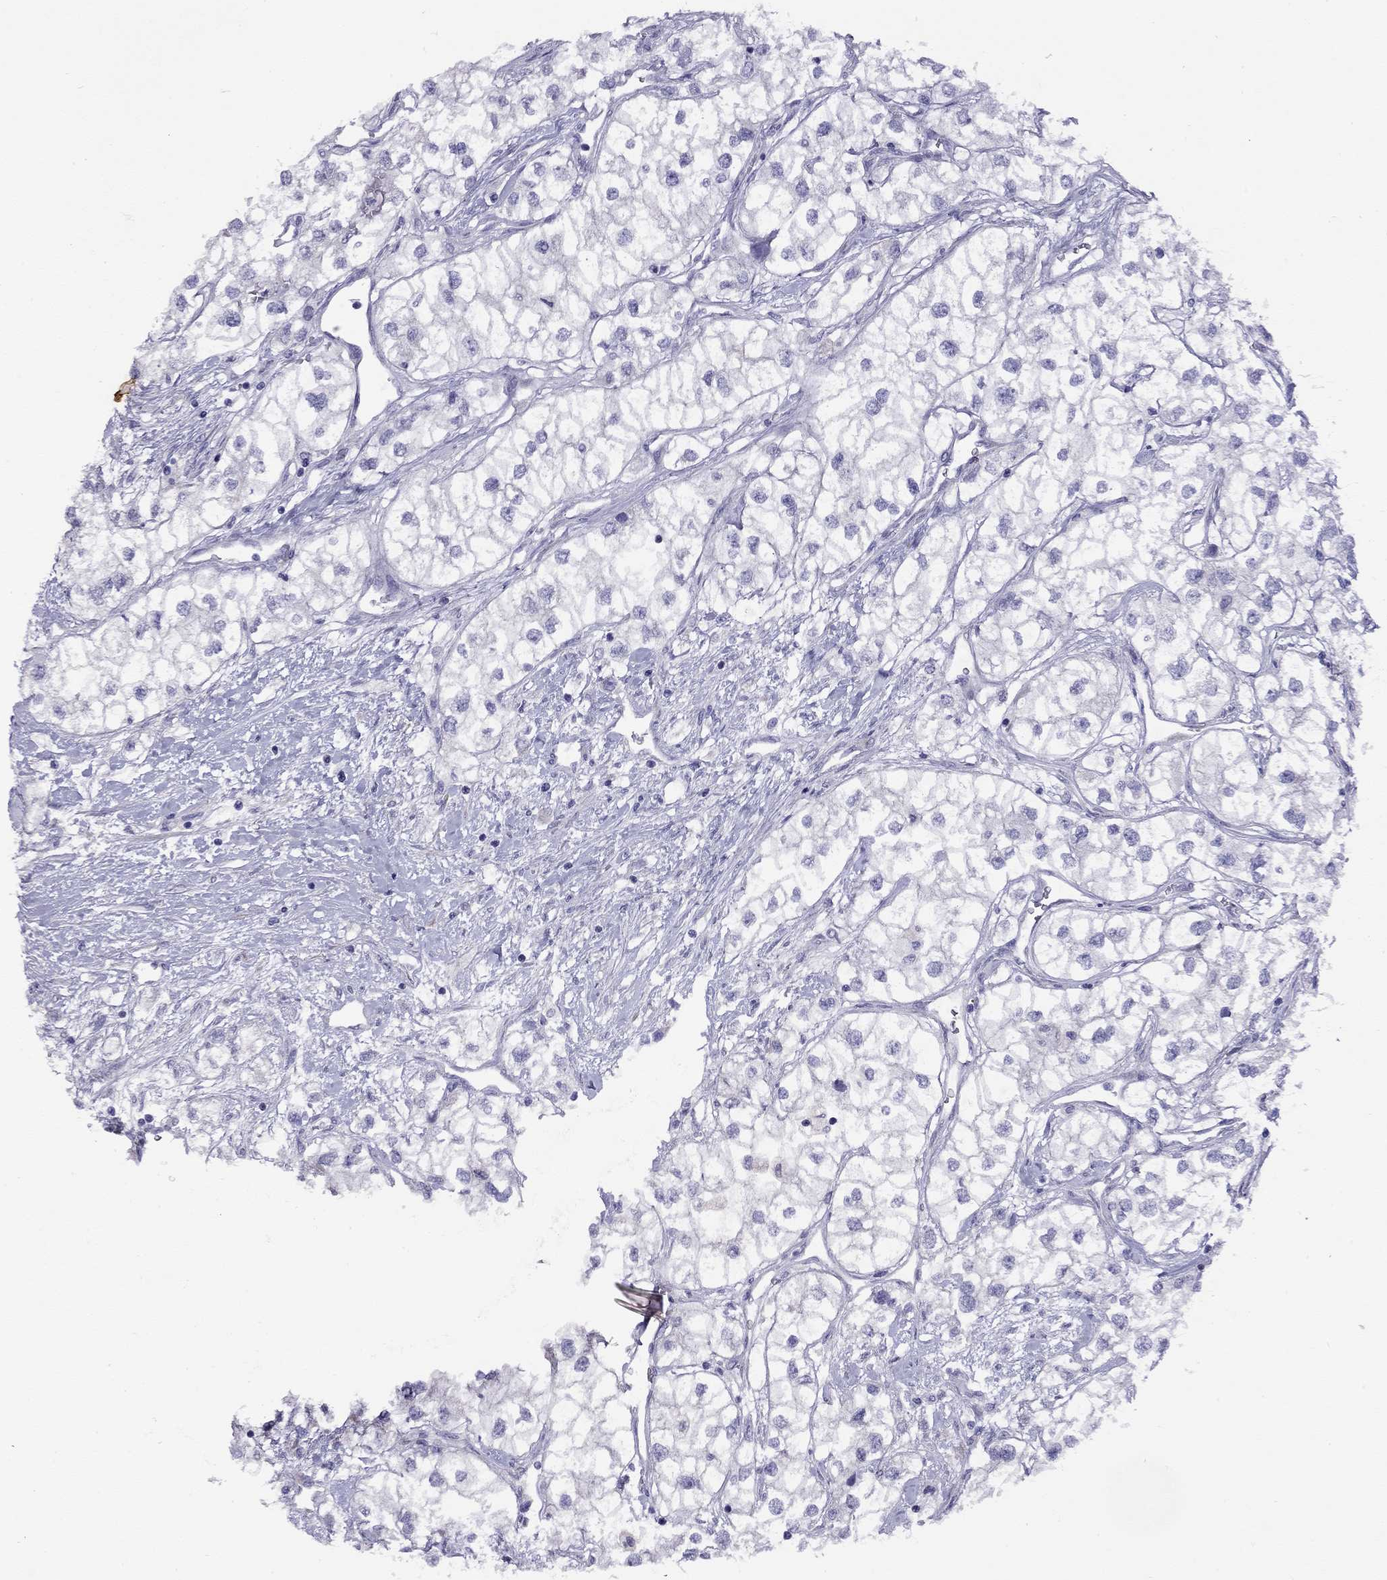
{"staining": {"intensity": "negative", "quantity": "none", "location": "none"}, "tissue": "renal cancer", "cell_type": "Tumor cells", "image_type": "cancer", "snomed": [{"axis": "morphology", "description": "Adenocarcinoma, NOS"}, {"axis": "topography", "description": "Kidney"}], "caption": "This is an IHC photomicrograph of renal cancer (adenocarcinoma). There is no expression in tumor cells.", "gene": "CPNE4", "patient": {"sex": "male", "age": 59}}